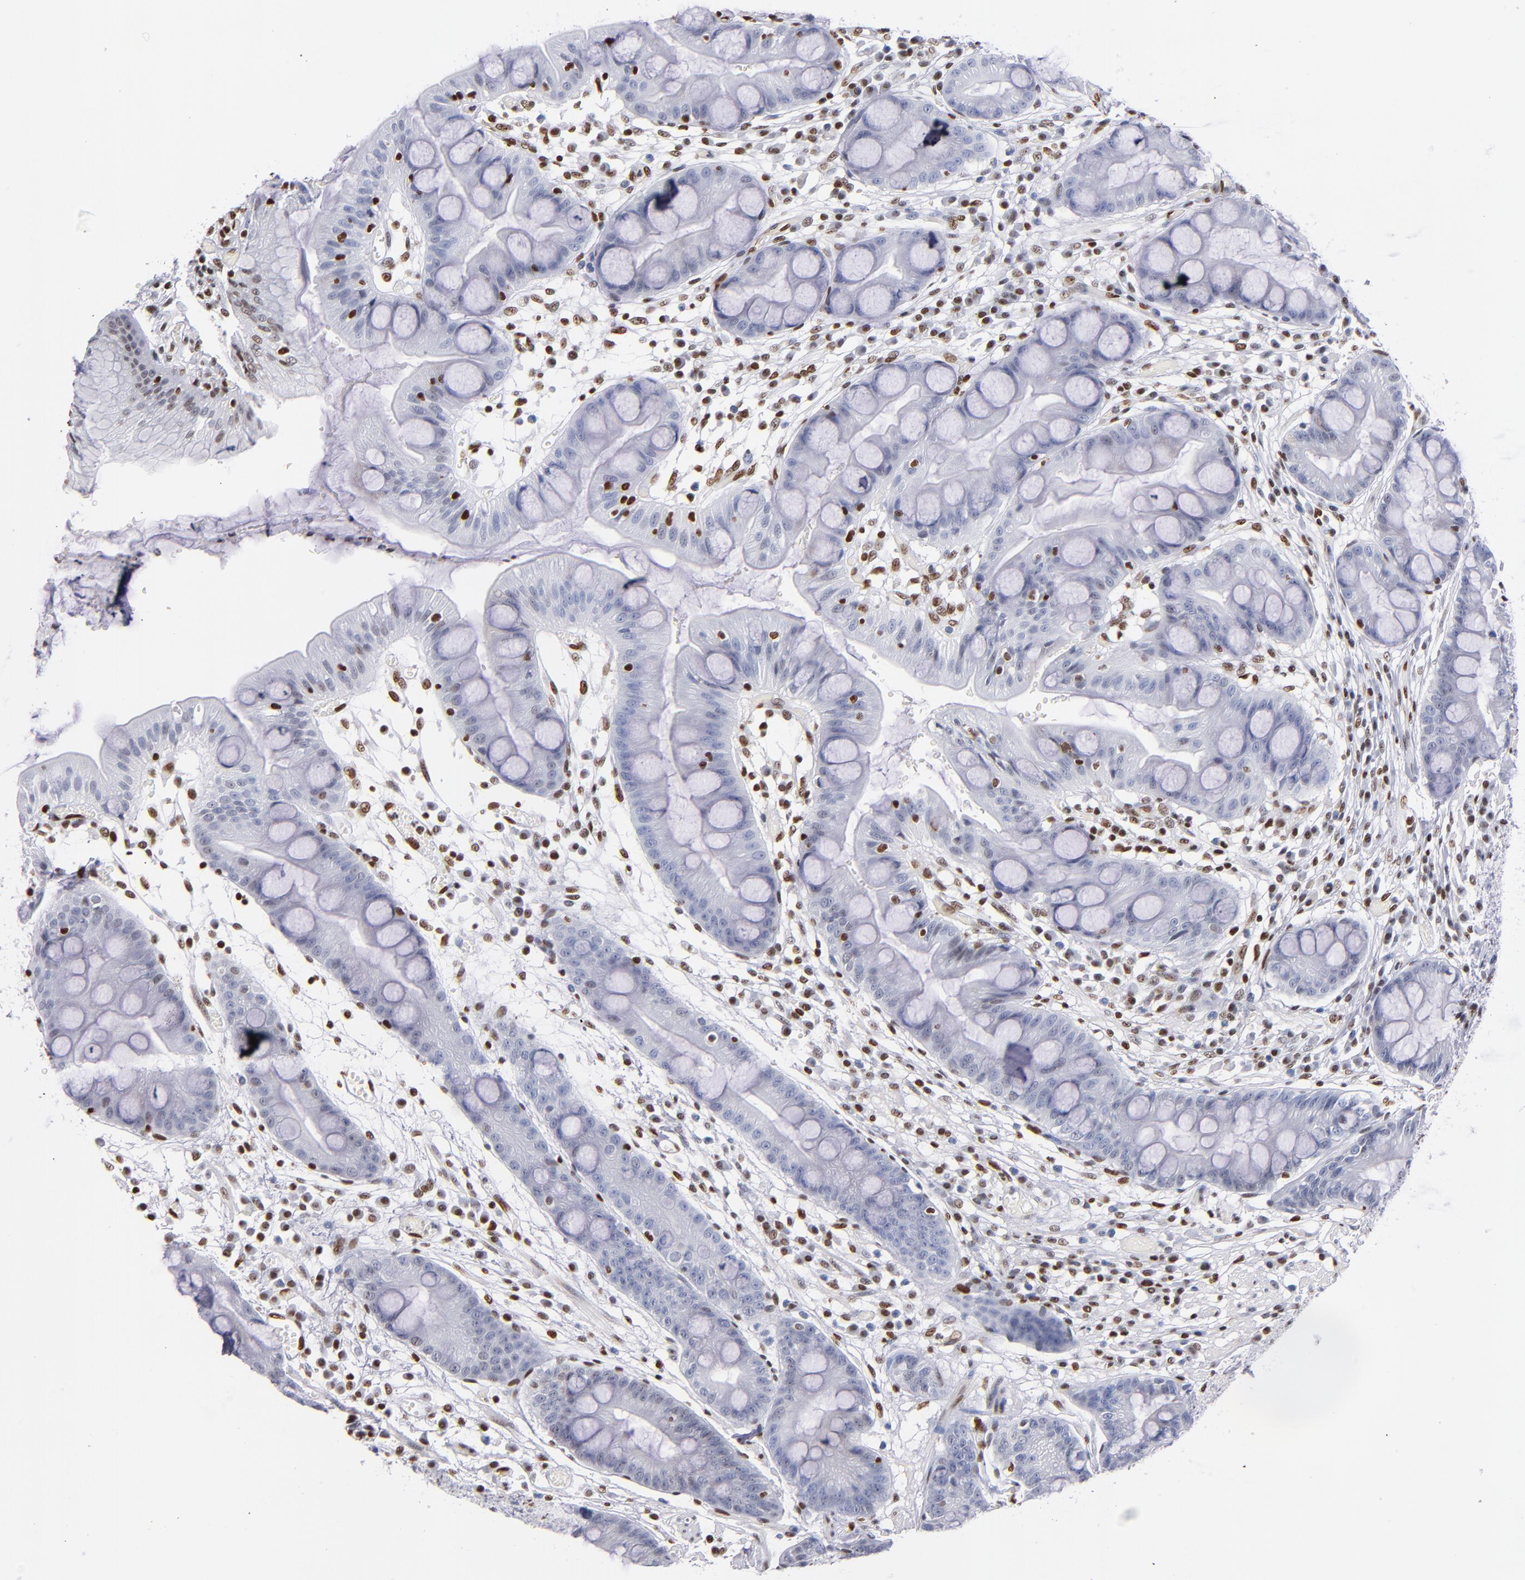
{"staining": {"intensity": "negative", "quantity": "none", "location": "none"}, "tissue": "stomach", "cell_type": "Glandular cells", "image_type": "normal", "snomed": [{"axis": "morphology", "description": "Normal tissue, NOS"}, {"axis": "morphology", "description": "Inflammation, NOS"}, {"axis": "topography", "description": "Stomach, lower"}], "caption": "This is an immunohistochemistry (IHC) histopathology image of normal stomach. There is no staining in glandular cells.", "gene": "IFI16", "patient": {"sex": "male", "age": 59}}